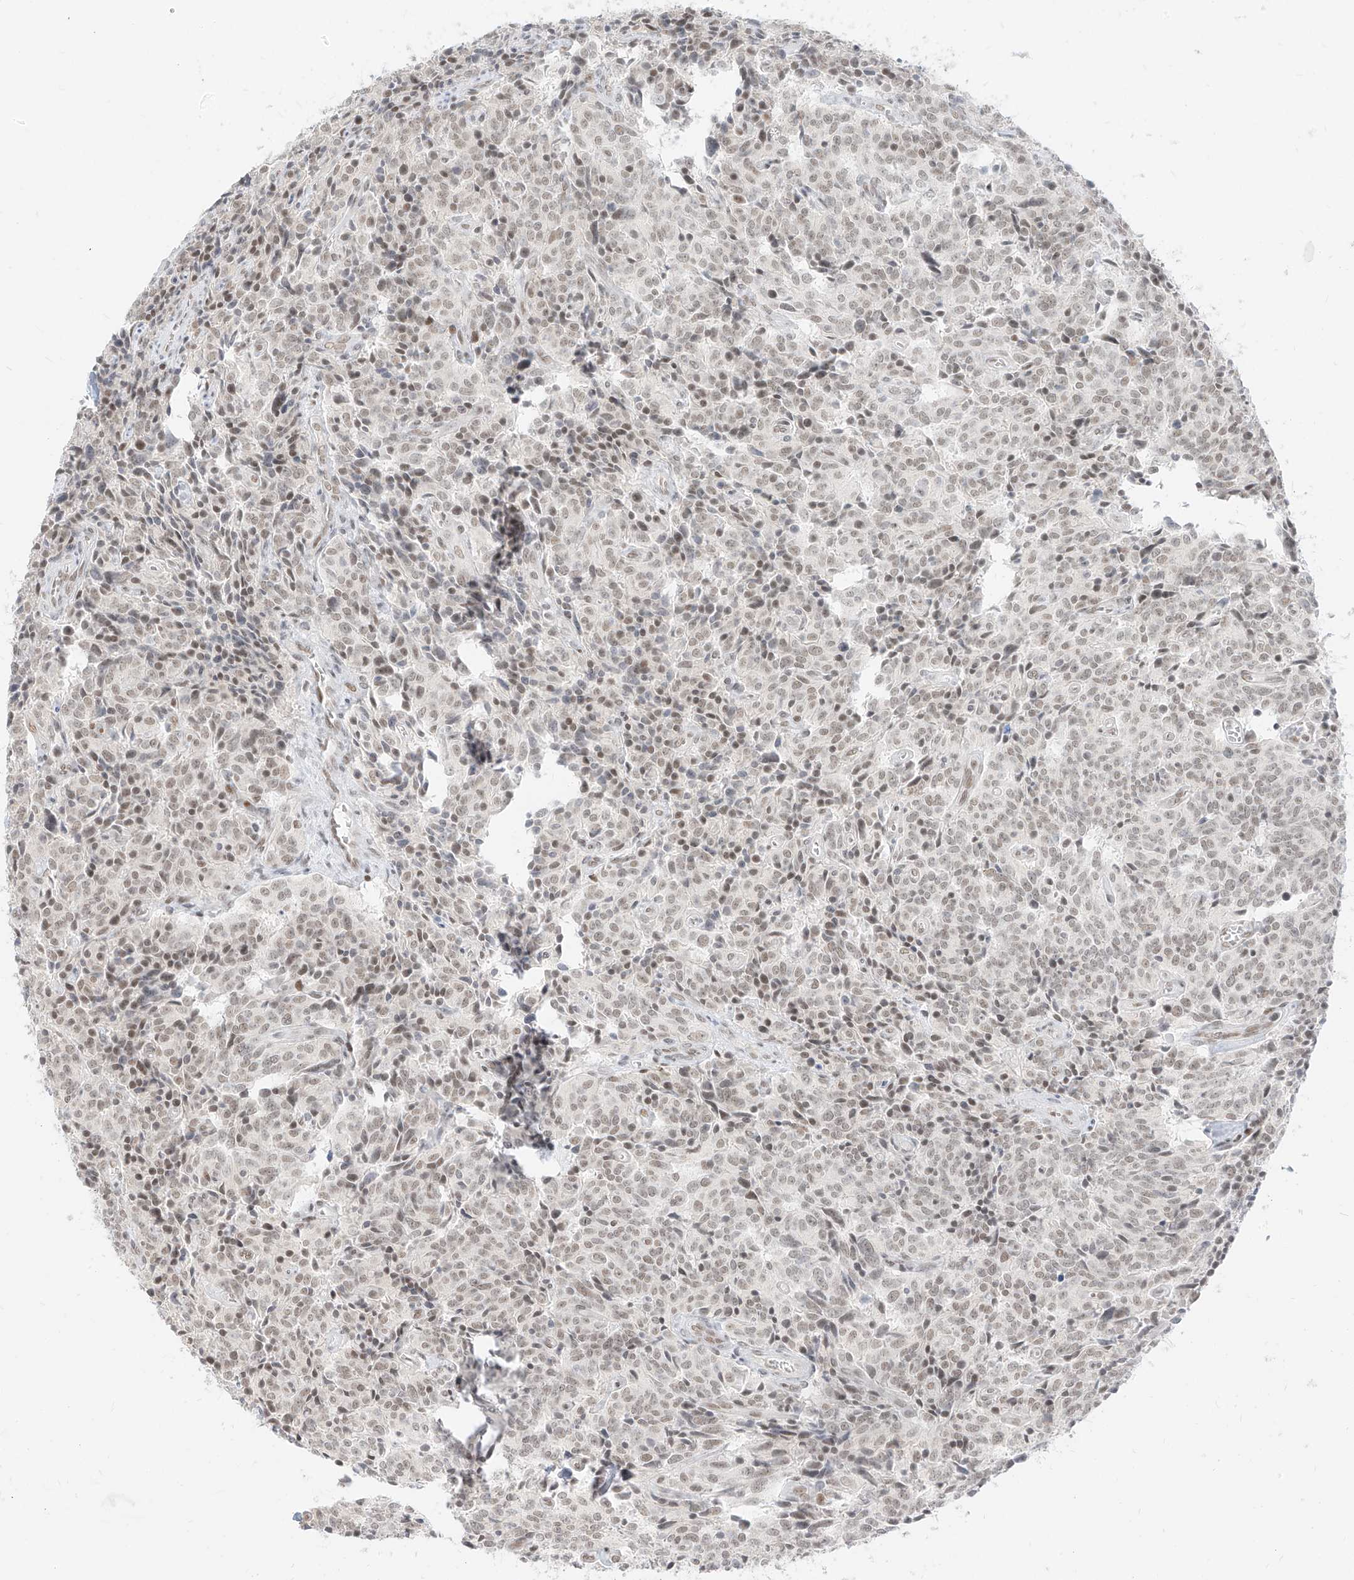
{"staining": {"intensity": "moderate", "quantity": "25%-75%", "location": "nuclear"}, "tissue": "carcinoid", "cell_type": "Tumor cells", "image_type": "cancer", "snomed": [{"axis": "morphology", "description": "Carcinoid, malignant, NOS"}, {"axis": "topography", "description": "Lung"}], "caption": "Protein expression analysis of carcinoid shows moderate nuclear staining in approximately 25%-75% of tumor cells.", "gene": "SUPT5H", "patient": {"sex": "female", "age": 46}}